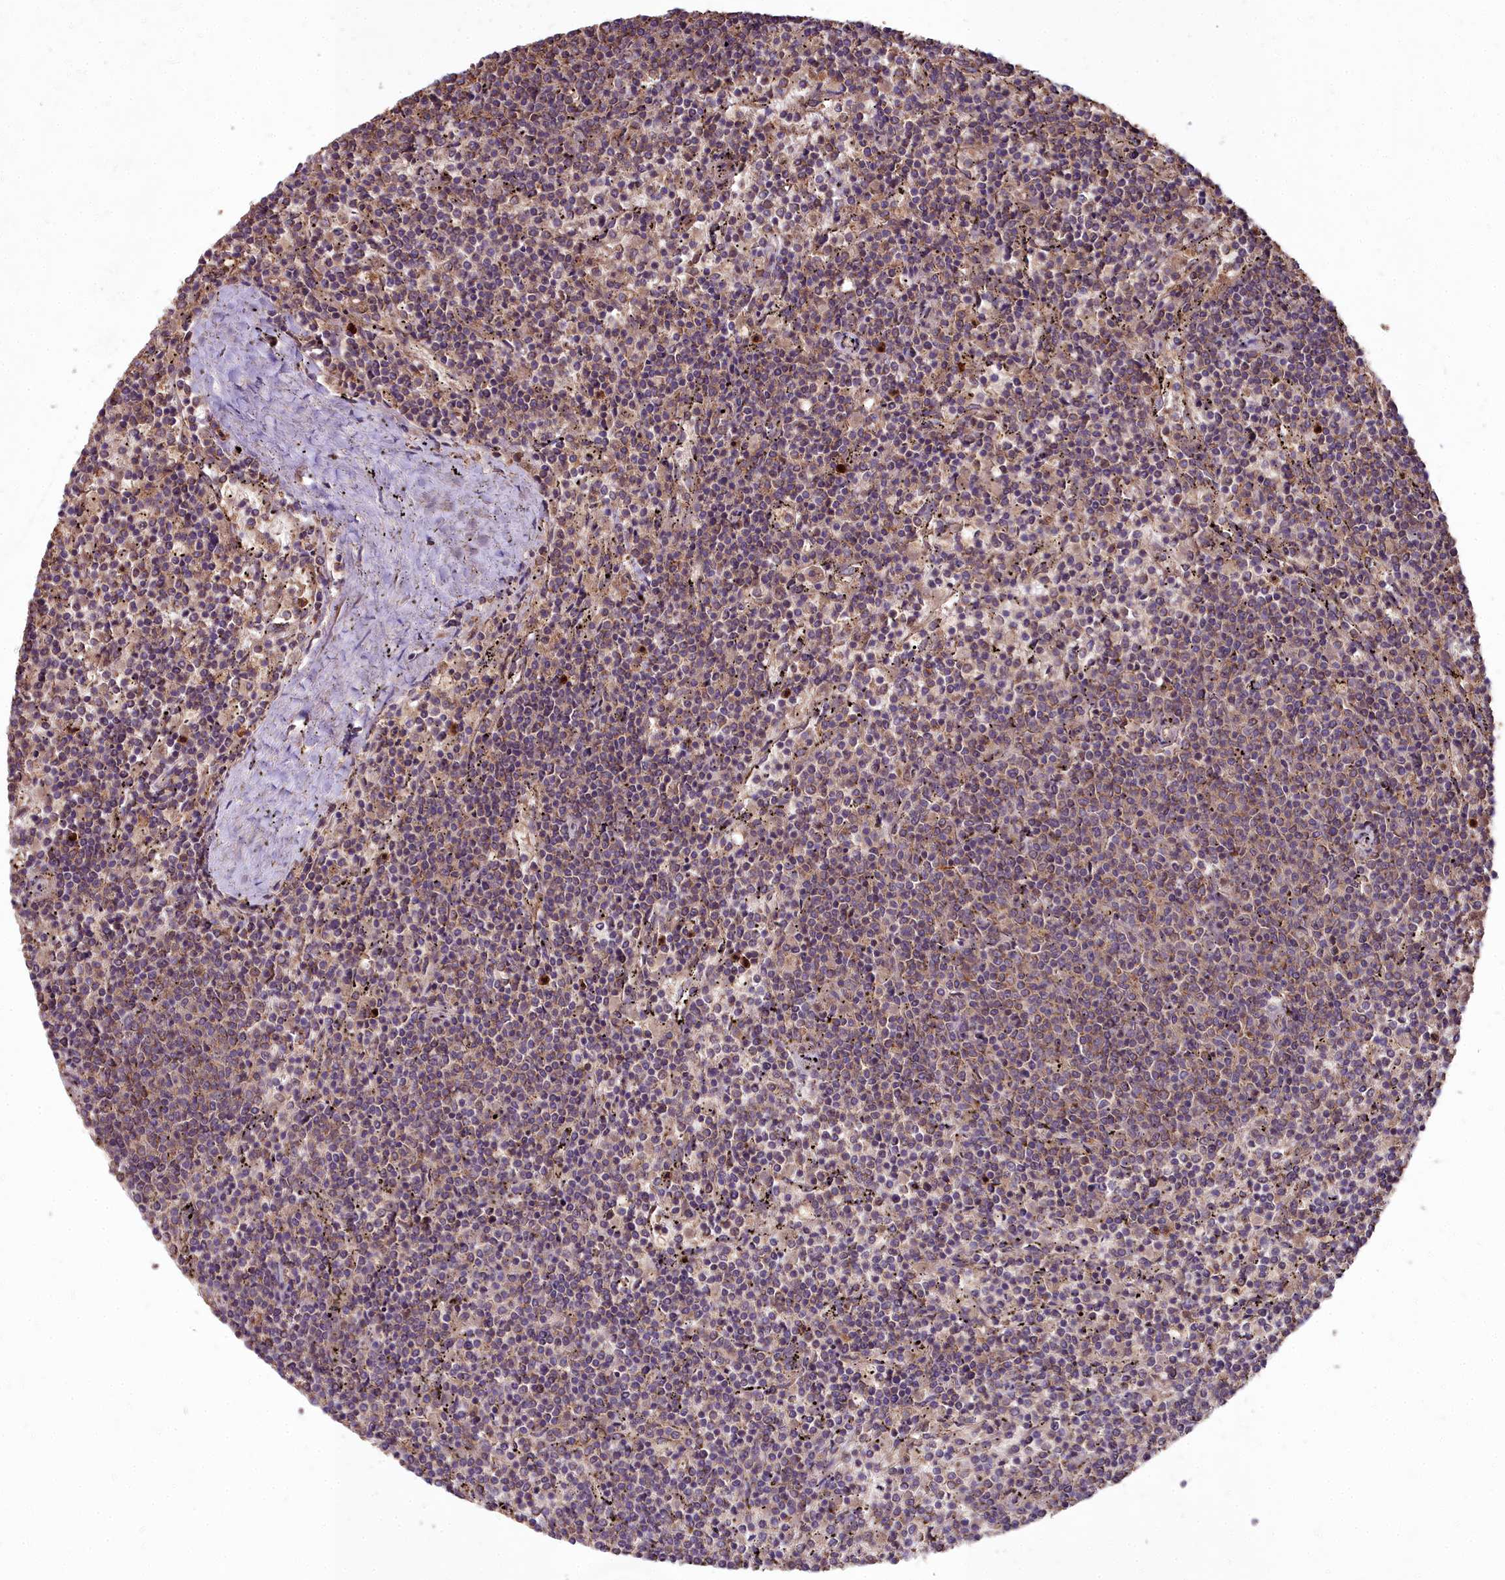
{"staining": {"intensity": "weak", "quantity": "<25%", "location": "cytoplasmic/membranous"}, "tissue": "lymphoma", "cell_type": "Tumor cells", "image_type": "cancer", "snomed": [{"axis": "morphology", "description": "Malignant lymphoma, non-Hodgkin's type, Low grade"}, {"axis": "topography", "description": "Spleen"}], "caption": "Lymphoma stained for a protein using IHC reveals no positivity tumor cells.", "gene": "CEMIP2", "patient": {"sex": "female", "age": 50}}